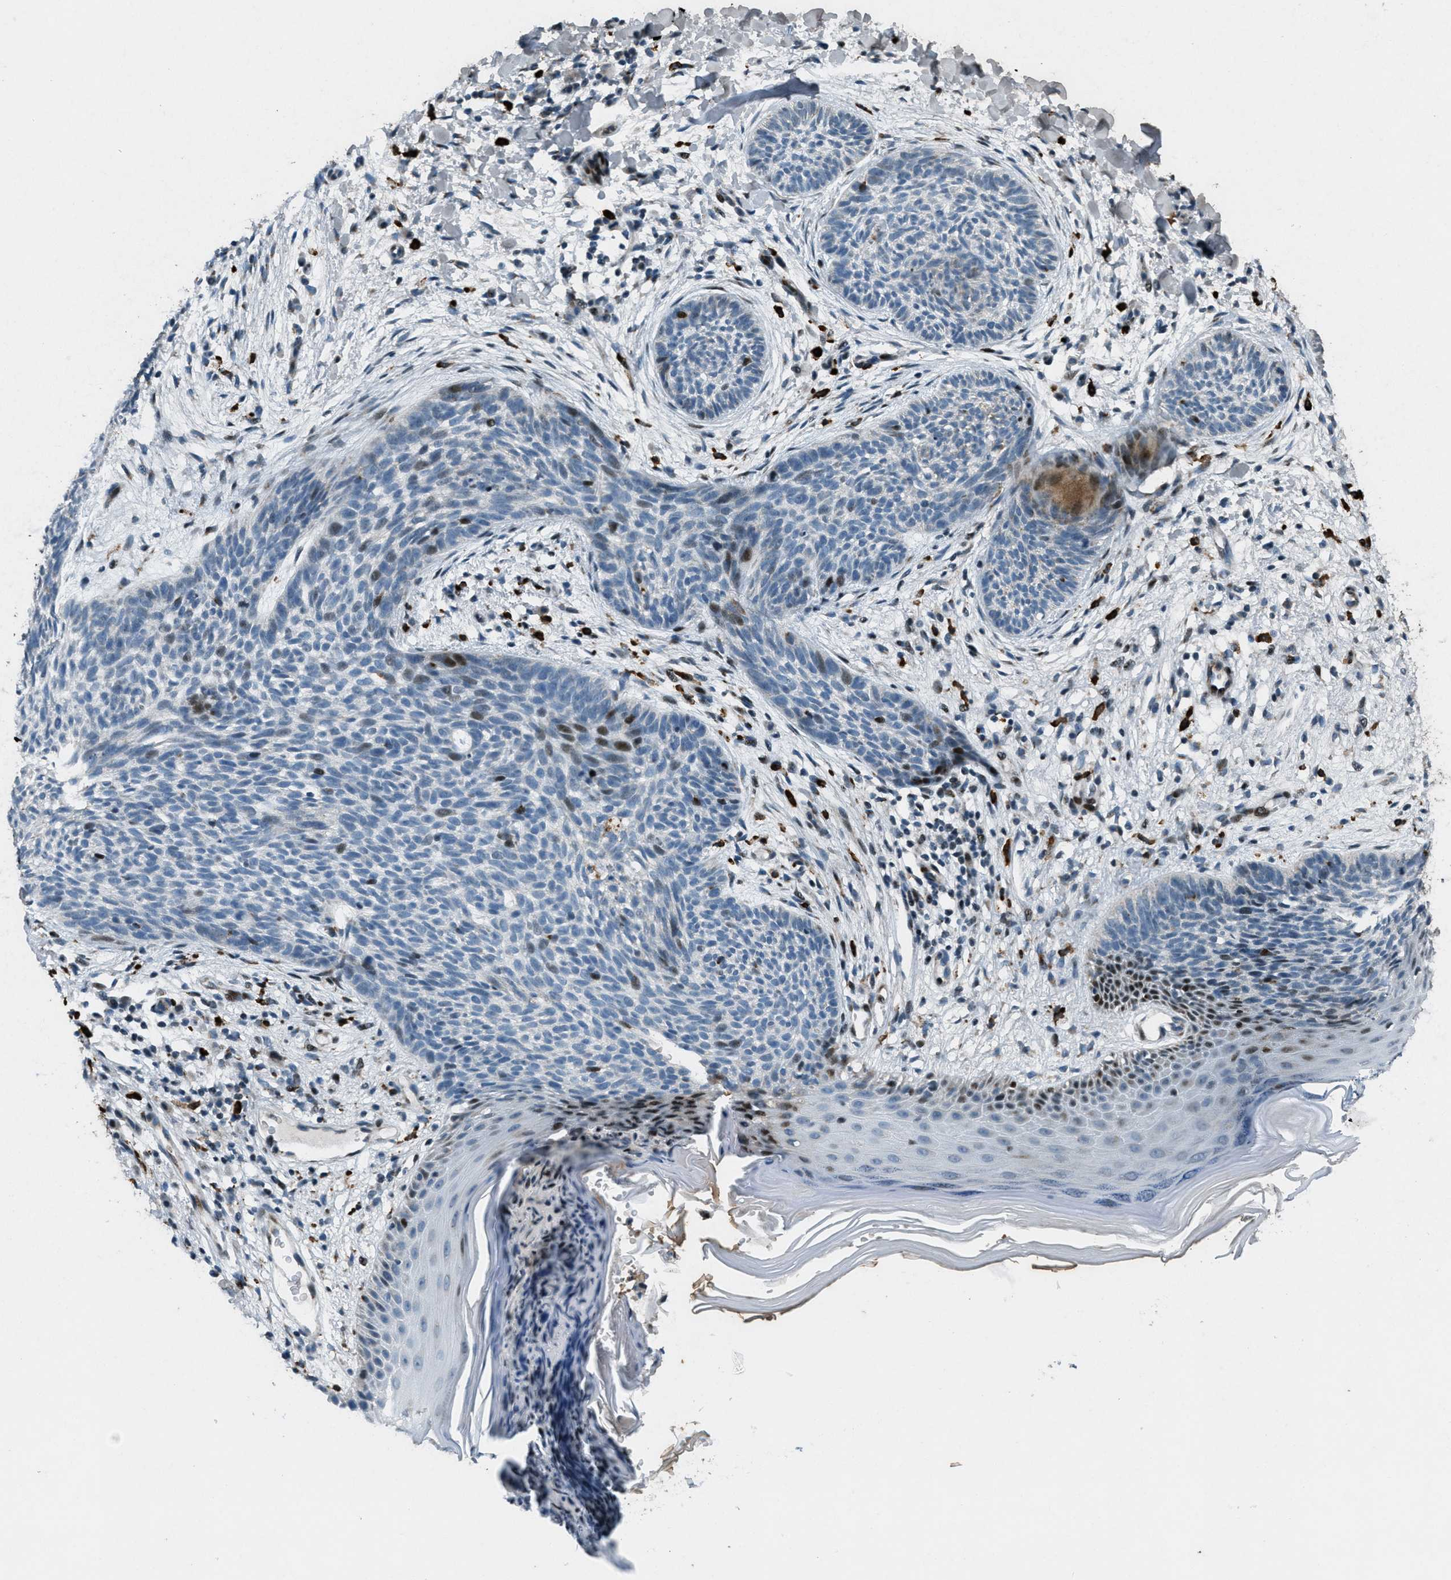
{"staining": {"intensity": "moderate", "quantity": "<25%", "location": "nuclear"}, "tissue": "skin cancer", "cell_type": "Tumor cells", "image_type": "cancer", "snomed": [{"axis": "morphology", "description": "Basal cell carcinoma"}, {"axis": "topography", "description": "Skin"}], "caption": "Immunohistochemical staining of human basal cell carcinoma (skin) reveals low levels of moderate nuclear protein staining in about <25% of tumor cells.", "gene": "GPC6", "patient": {"sex": "female", "age": 59}}